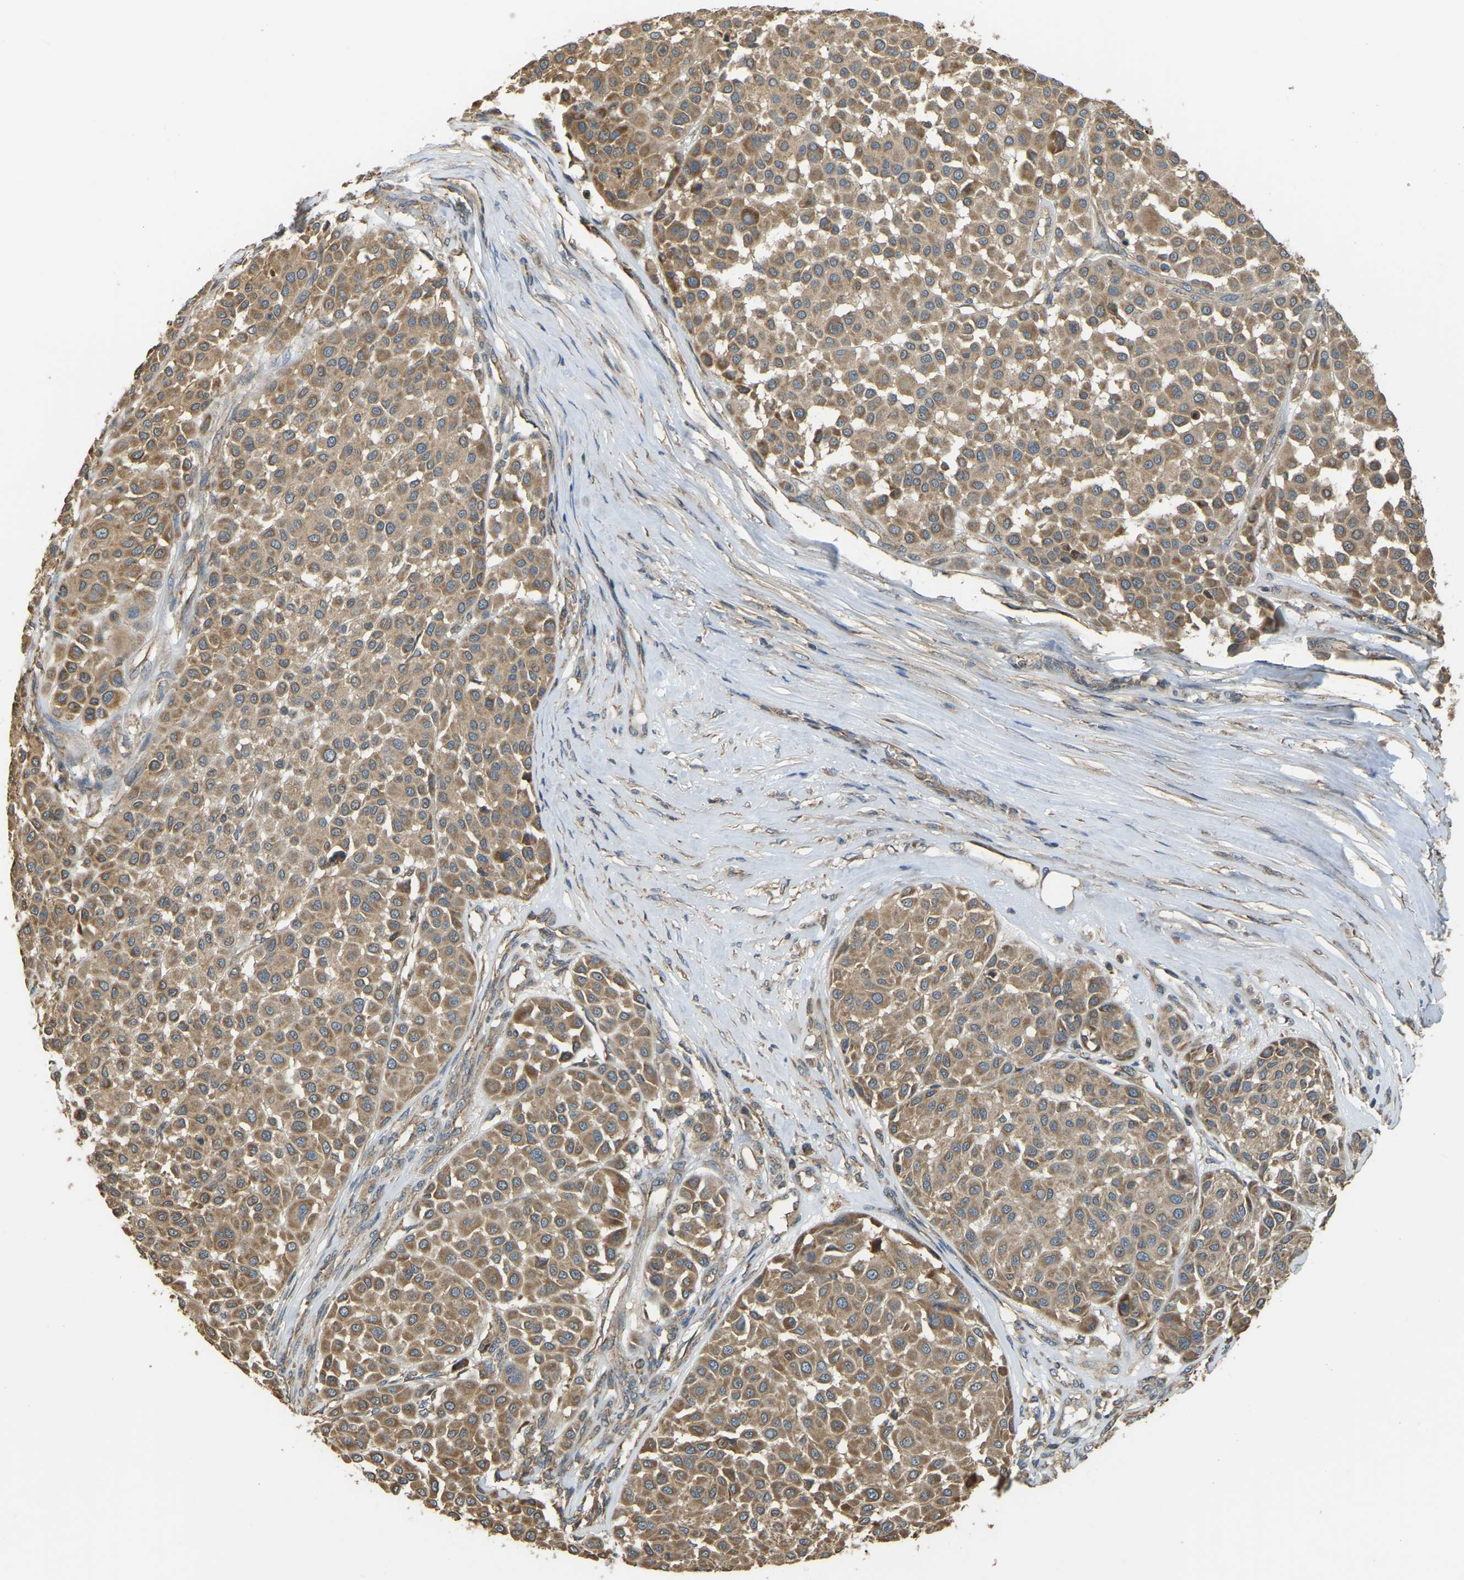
{"staining": {"intensity": "moderate", "quantity": ">75%", "location": "cytoplasmic/membranous"}, "tissue": "melanoma", "cell_type": "Tumor cells", "image_type": "cancer", "snomed": [{"axis": "morphology", "description": "Malignant melanoma, Metastatic site"}, {"axis": "topography", "description": "Soft tissue"}], "caption": "This is a histology image of IHC staining of melanoma, which shows moderate positivity in the cytoplasmic/membranous of tumor cells.", "gene": "GNG2", "patient": {"sex": "male", "age": 41}}